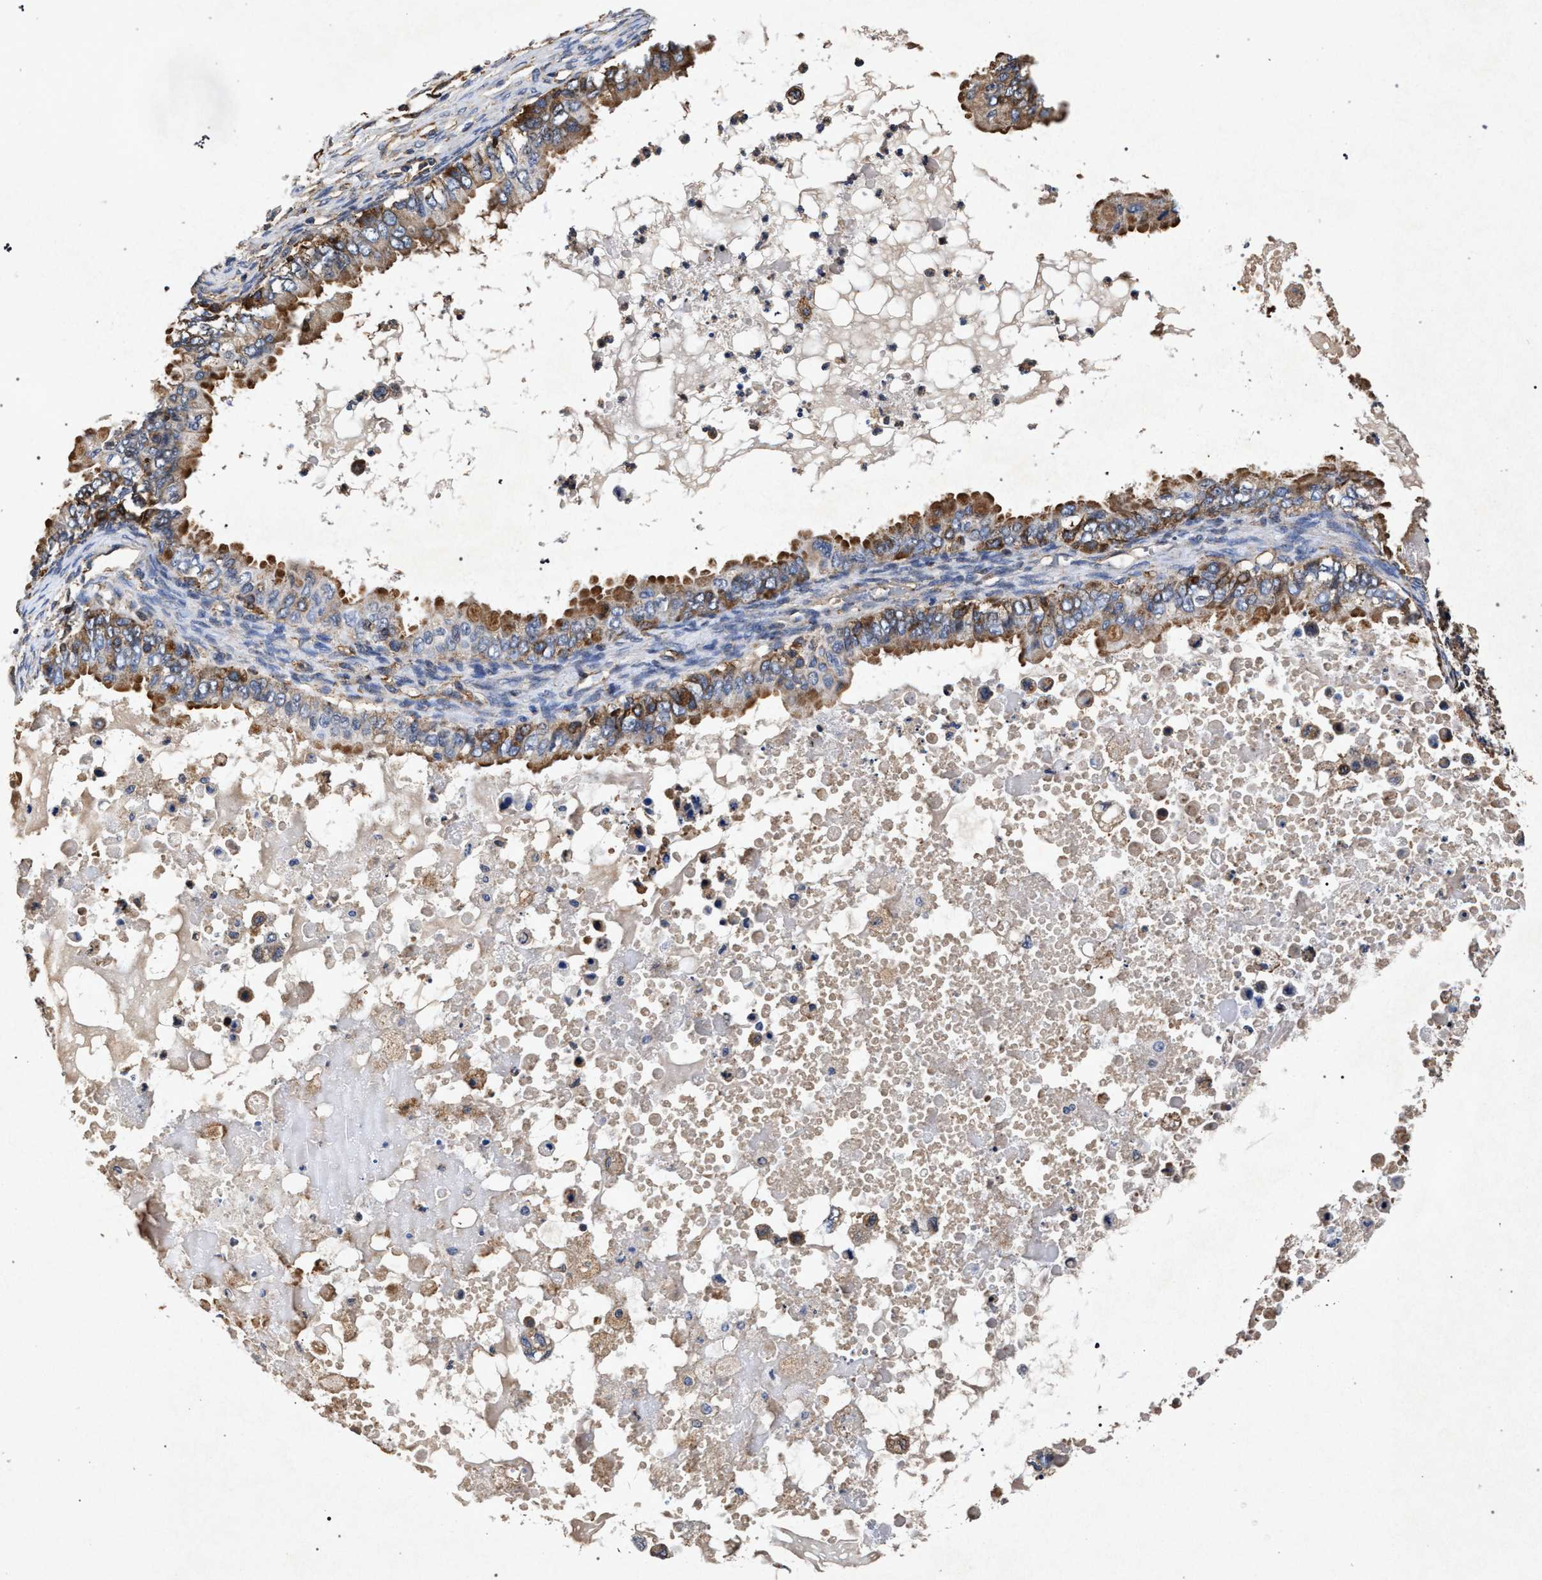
{"staining": {"intensity": "moderate", "quantity": ">75%", "location": "cytoplasmic/membranous"}, "tissue": "ovarian cancer", "cell_type": "Tumor cells", "image_type": "cancer", "snomed": [{"axis": "morphology", "description": "Cystadenocarcinoma, mucinous, NOS"}, {"axis": "topography", "description": "Ovary"}], "caption": "Immunohistochemical staining of ovarian cancer reveals moderate cytoplasmic/membranous protein staining in about >75% of tumor cells.", "gene": "MARCKS", "patient": {"sex": "female", "age": 80}}